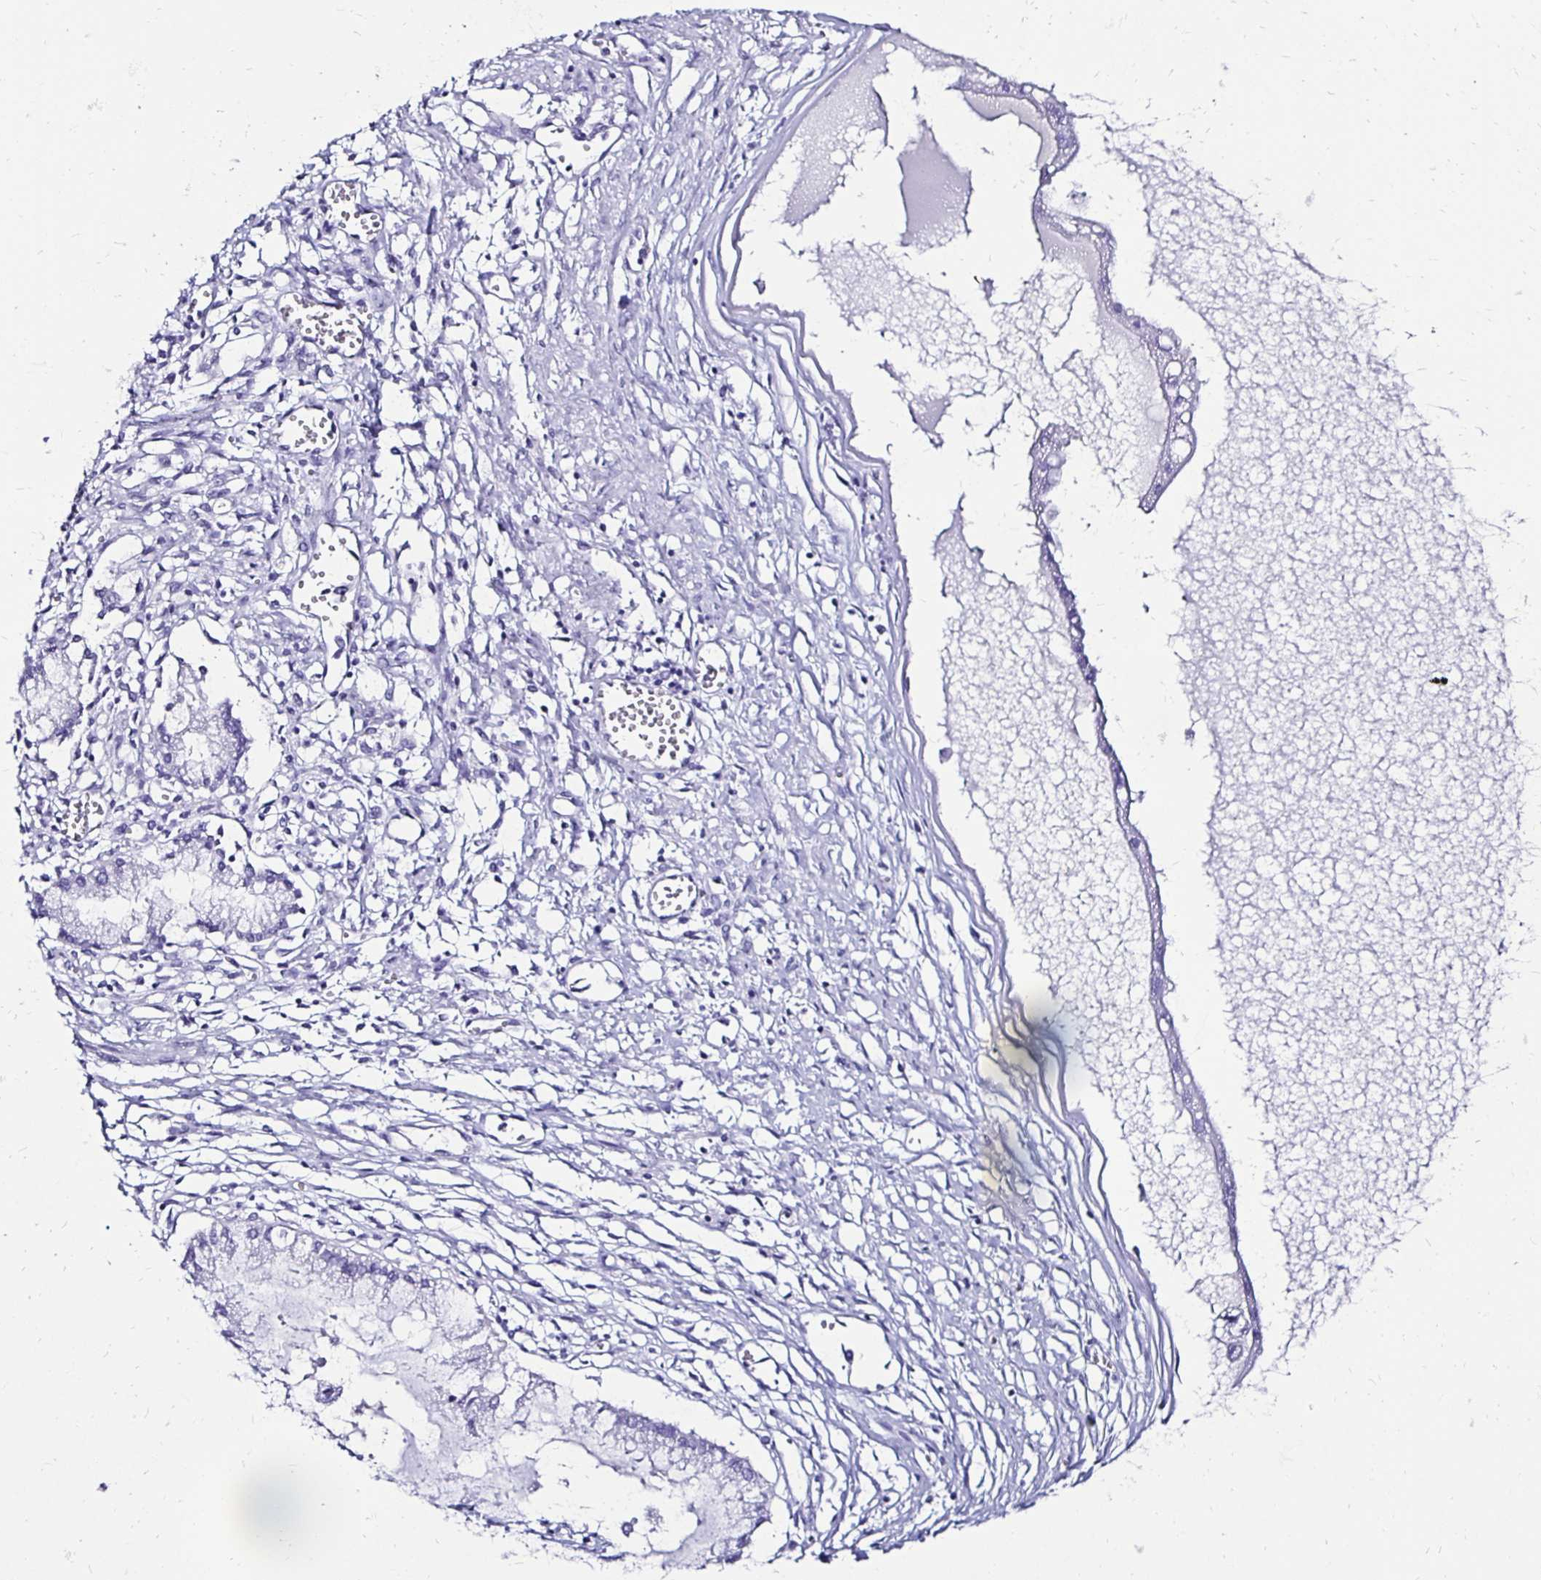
{"staining": {"intensity": "negative", "quantity": "none", "location": "none"}, "tissue": "ovarian cancer", "cell_type": "Tumor cells", "image_type": "cancer", "snomed": [{"axis": "morphology", "description": "Cystadenocarcinoma, mucinous, NOS"}, {"axis": "topography", "description": "Ovary"}], "caption": "The immunohistochemistry (IHC) photomicrograph has no significant expression in tumor cells of ovarian cancer tissue. (DAB (3,3'-diaminobenzidine) immunohistochemistry with hematoxylin counter stain).", "gene": "KCNT1", "patient": {"sex": "female", "age": 34}}